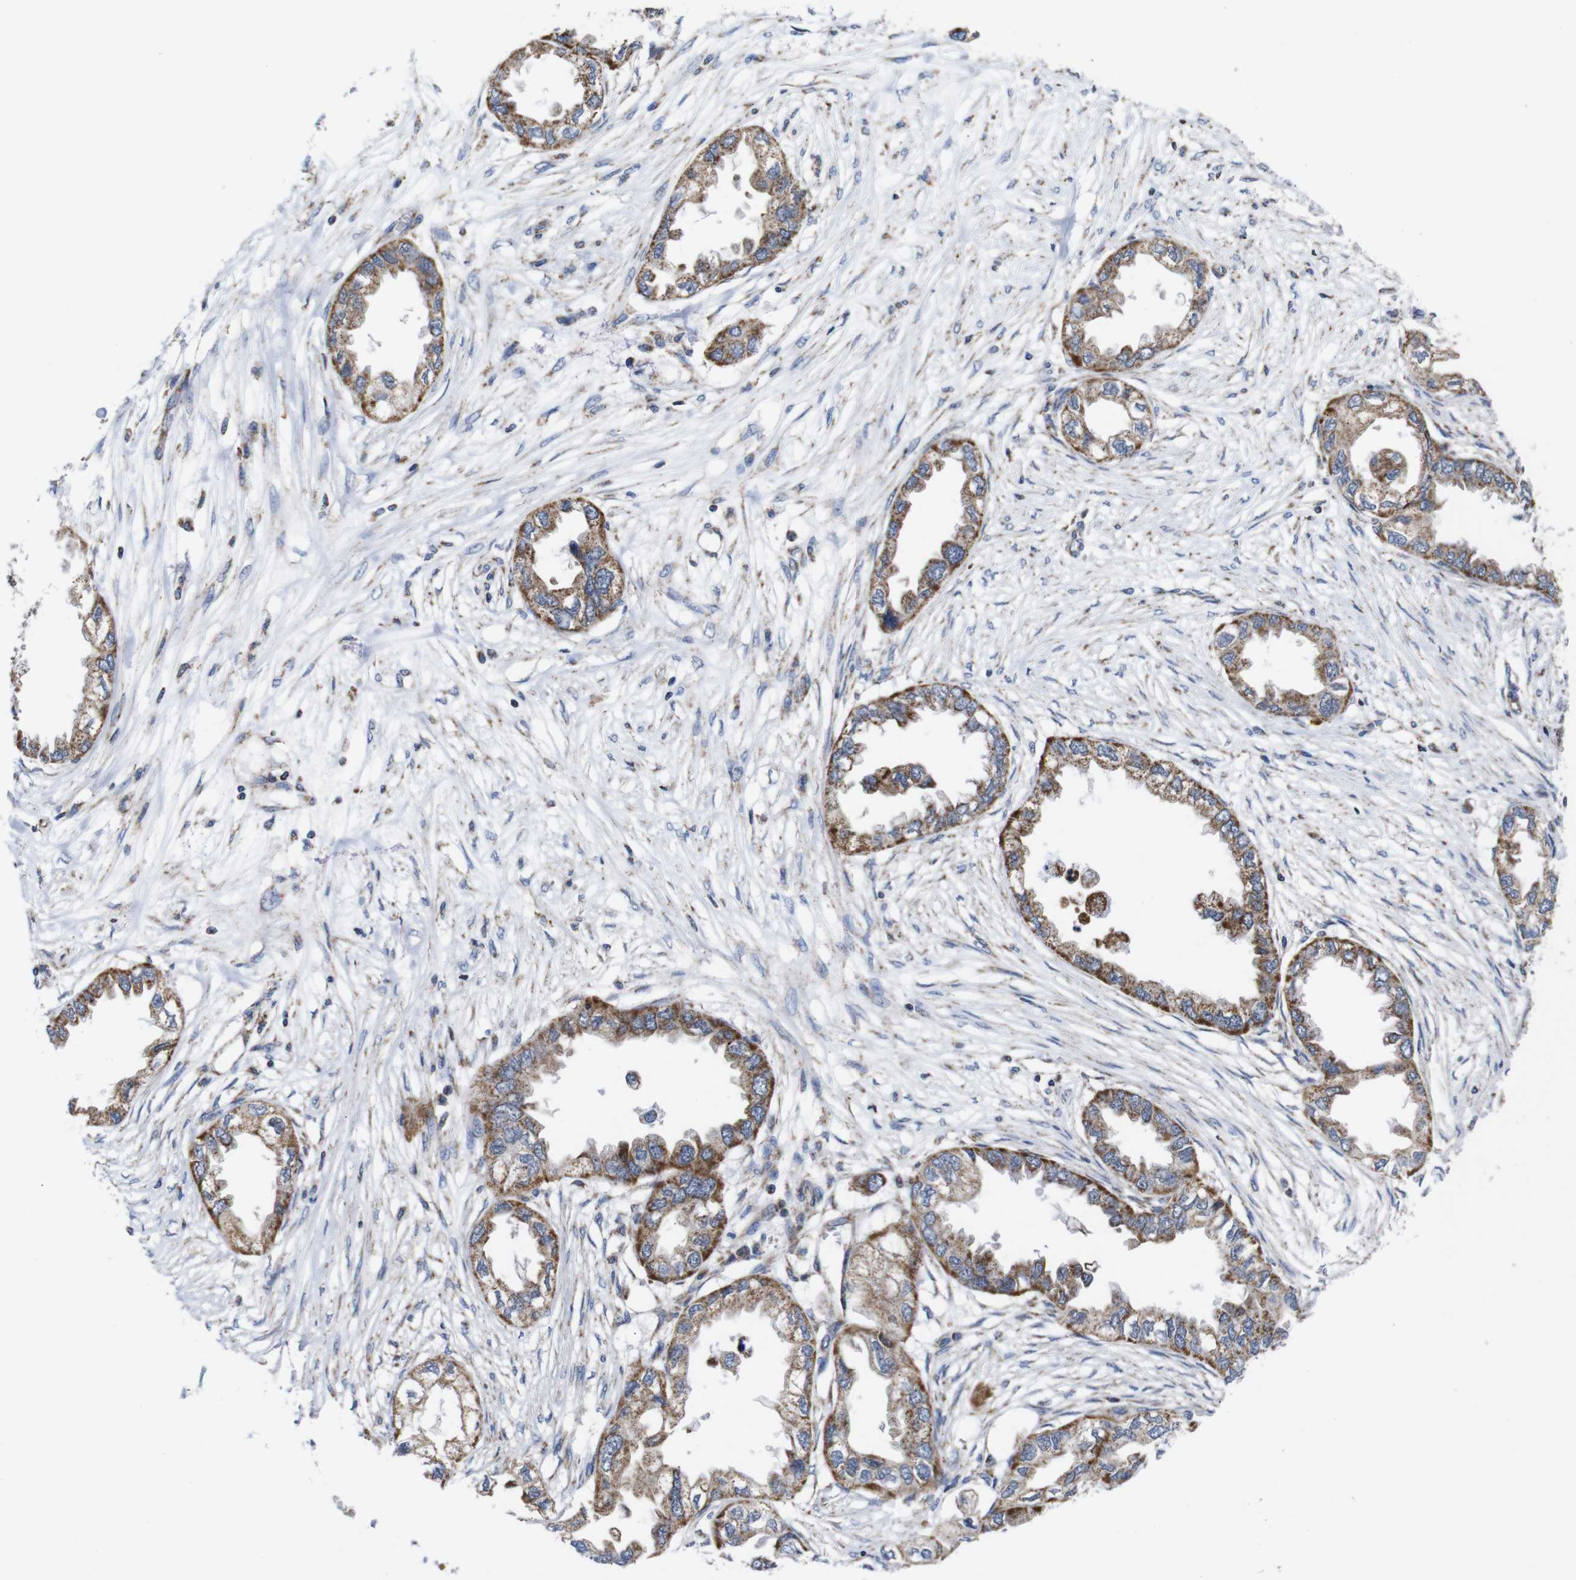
{"staining": {"intensity": "moderate", "quantity": ">75%", "location": "cytoplasmic/membranous"}, "tissue": "endometrial cancer", "cell_type": "Tumor cells", "image_type": "cancer", "snomed": [{"axis": "morphology", "description": "Adenocarcinoma, NOS"}, {"axis": "topography", "description": "Endometrium"}], "caption": "A brown stain shows moderate cytoplasmic/membranous staining of a protein in adenocarcinoma (endometrial) tumor cells. The protein of interest is shown in brown color, while the nuclei are stained blue.", "gene": "C17orf80", "patient": {"sex": "female", "age": 67}}